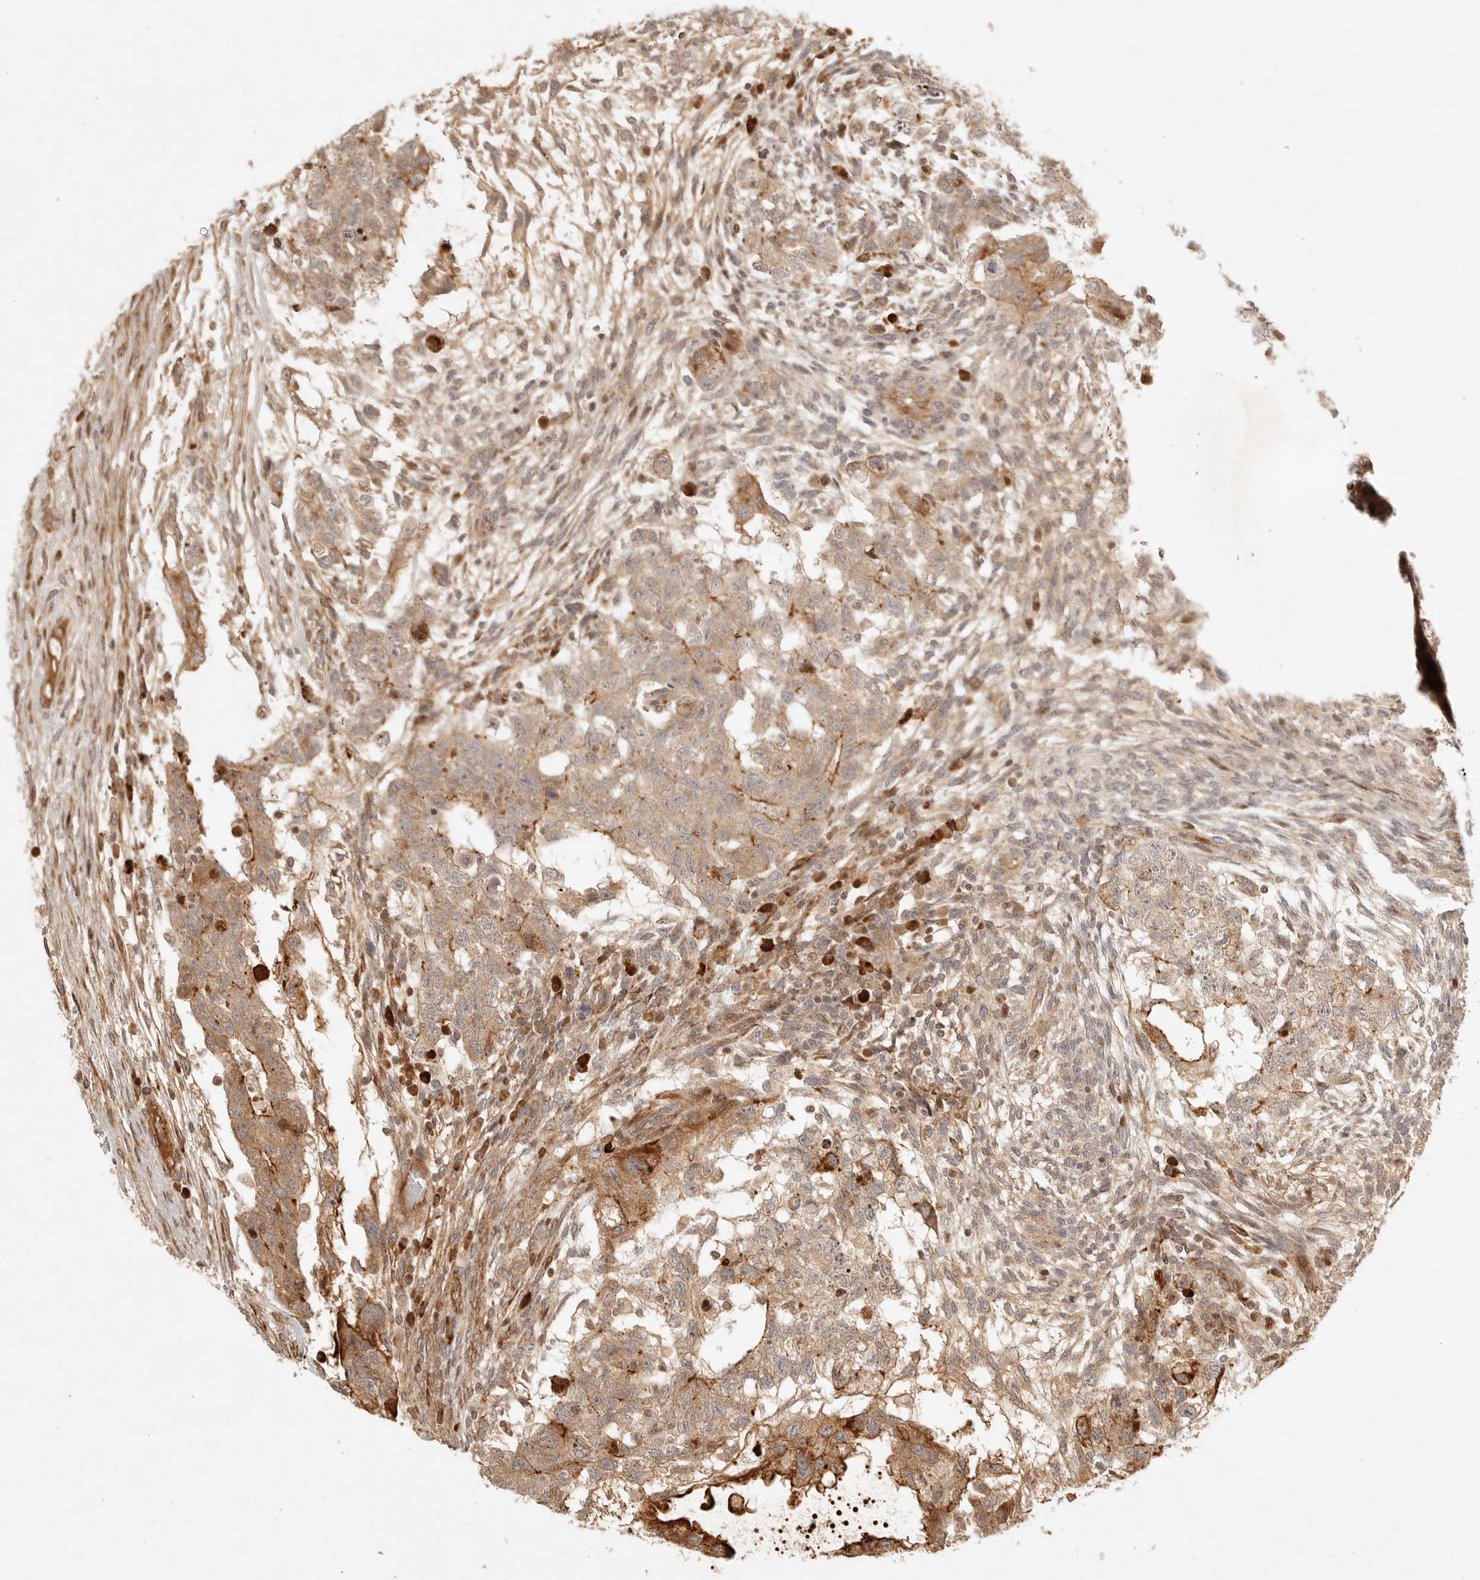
{"staining": {"intensity": "moderate", "quantity": ">75%", "location": "cytoplasmic/membranous"}, "tissue": "testis cancer", "cell_type": "Tumor cells", "image_type": "cancer", "snomed": [{"axis": "morphology", "description": "Normal tissue, NOS"}, {"axis": "morphology", "description": "Carcinoma, Embryonal, NOS"}, {"axis": "topography", "description": "Testis"}], "caption": "Testis embryonal carcinoma was stained to show a protein in brown. There is medium levels of moderate cytoplasmic/membranous positivity in about >75% of tumor cells. (DAB (3,3'-diaminobenzidine) IHC, brown staining for protein, blue staining for nuclei).", "gene": "KLHL38", "patient": {"sex": "male", "age": 36}}